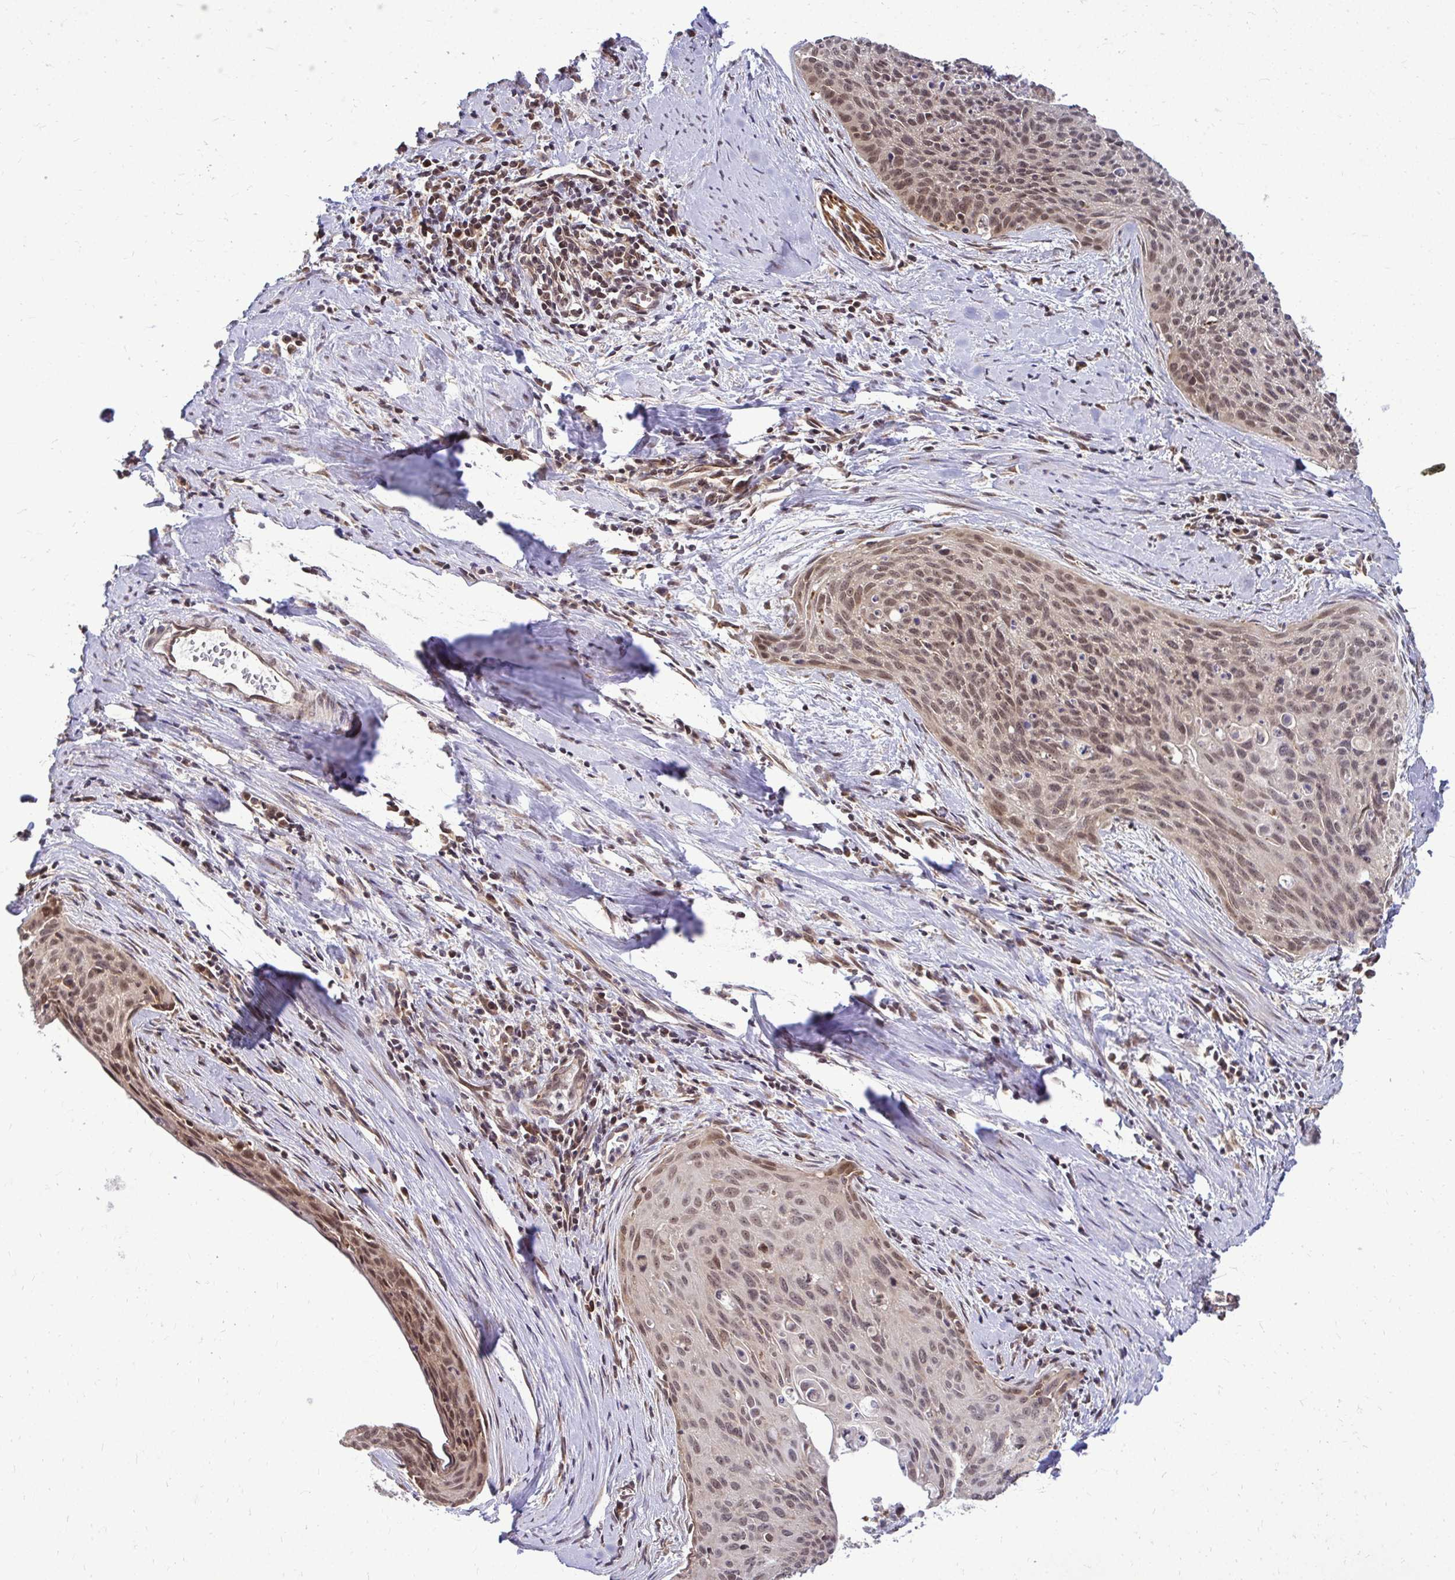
{"staining": {"intensity": "moderate", "quantity": ">75%", "location": "nuclear"}, "tissue": "cervical cancer", "cell_type": "Tumor cells", "image_type": "cancer", "snomed": [{"axis": "morphology", "description": "Squamous cell carcinoma, NOS"}, {"axis": "topography", "description": "Cervix"}], "caption": "Immunohistochemical staining of squamous cell carcinoma (cervical) reveals medium levels of moderate nuclear protein positivity in about >75% of tumor cells.", "gene": "FMR1", "patient": {"sex": "female", "age": 55}}